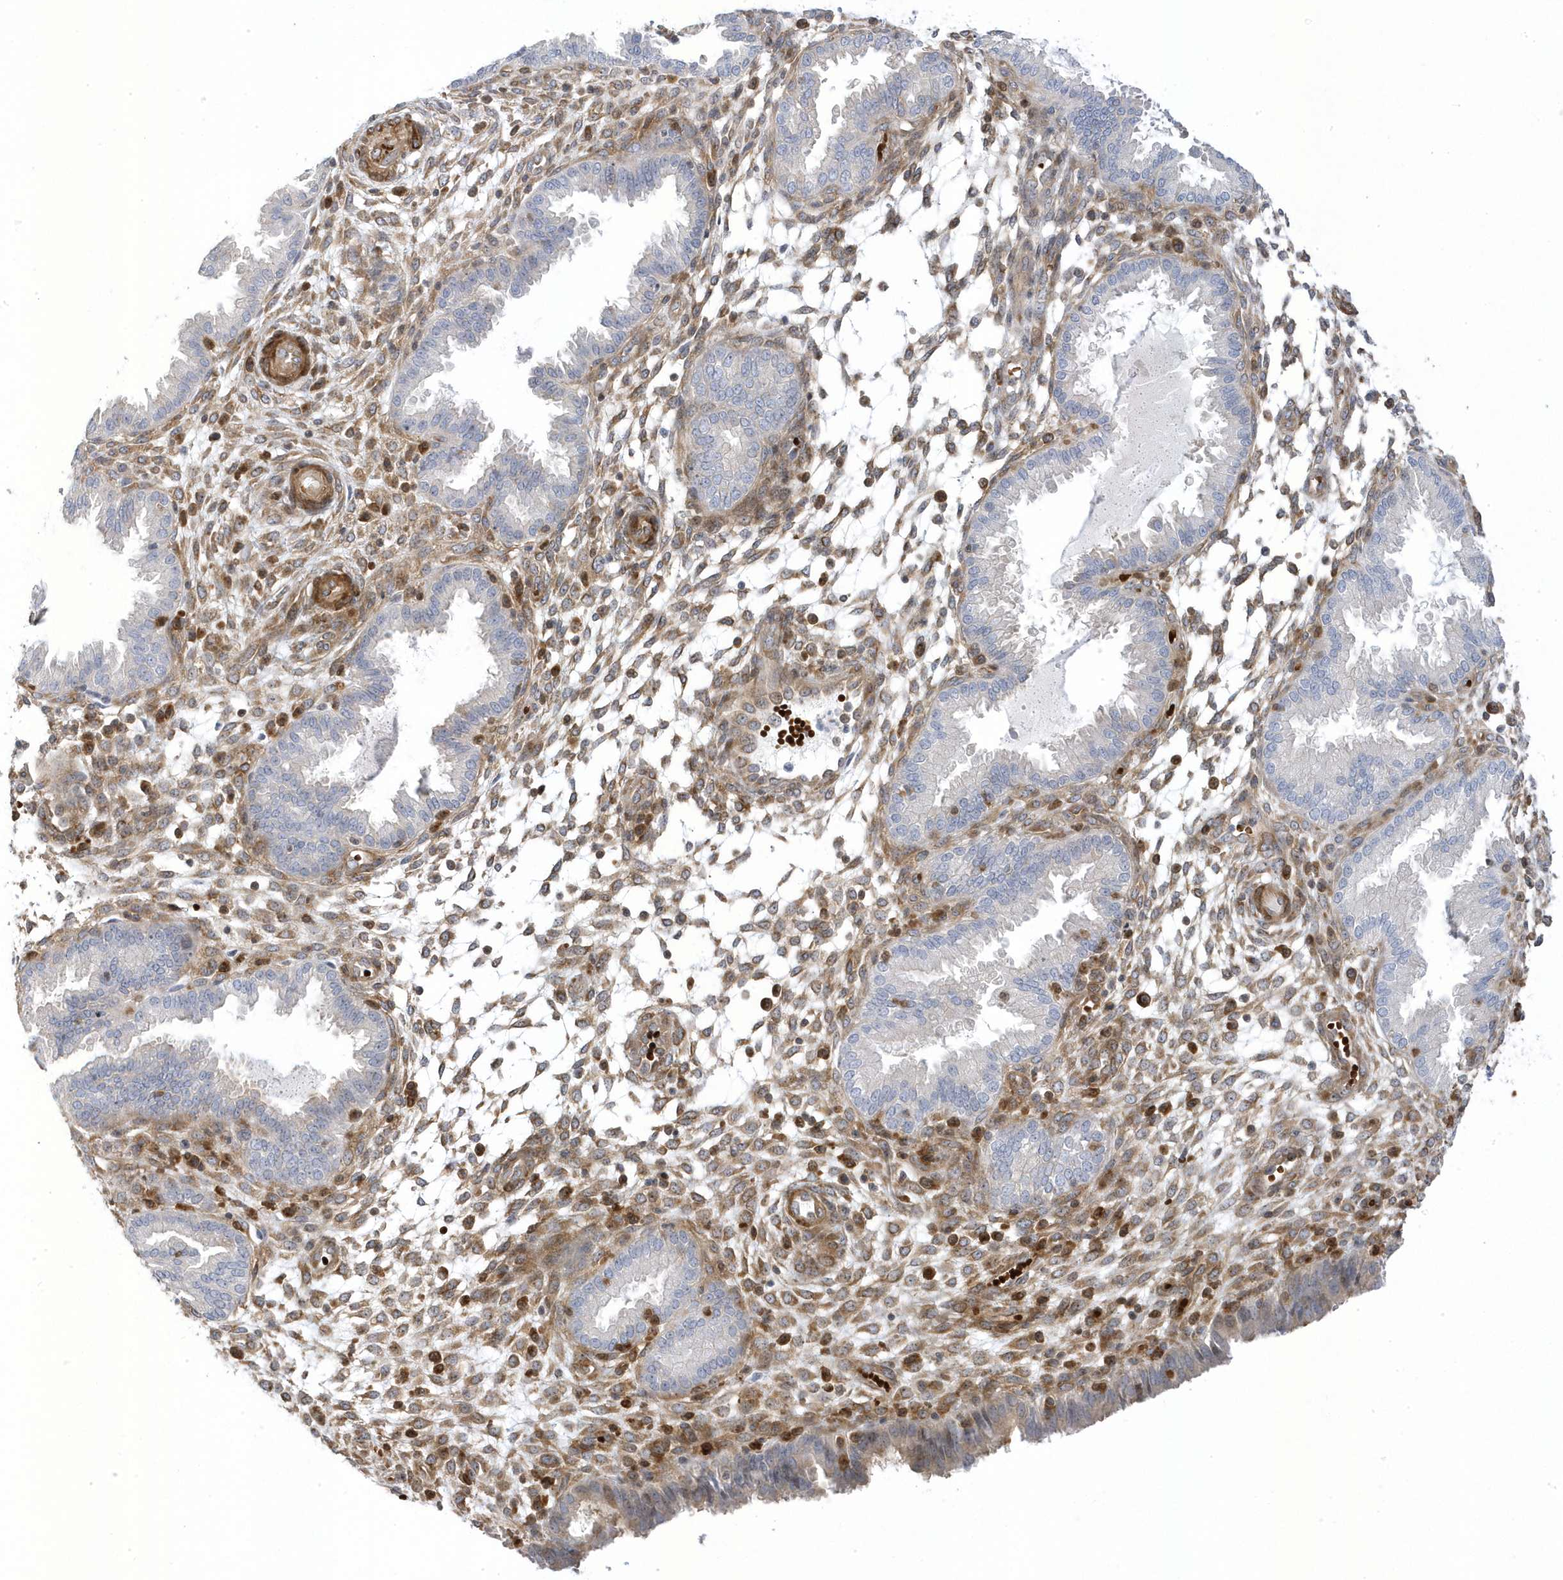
{"staining": {"intensity": "moderate", "quantity": "25%-75%", "location": "cytoplasmic/membranous"}, "tissue": "endometrium", "cell_type": "Cells in endometrial stroma", "image_type": "normal", "snomed": [{"axis": "morphology", "description": "Normal tissue, NOS"}, {"axis": "topography", "description": "Endometrium"}], "caption": "Immunohistochemistry micrograph of normal endometrium stained for a protein (brown), which shows medium levels of moderate cytoplasmic/membranous staining in about 25%-75% of cells in endometrial stroma.", "gene": "MAP7D3", "patient": {"sex": "female", "age": 33}}